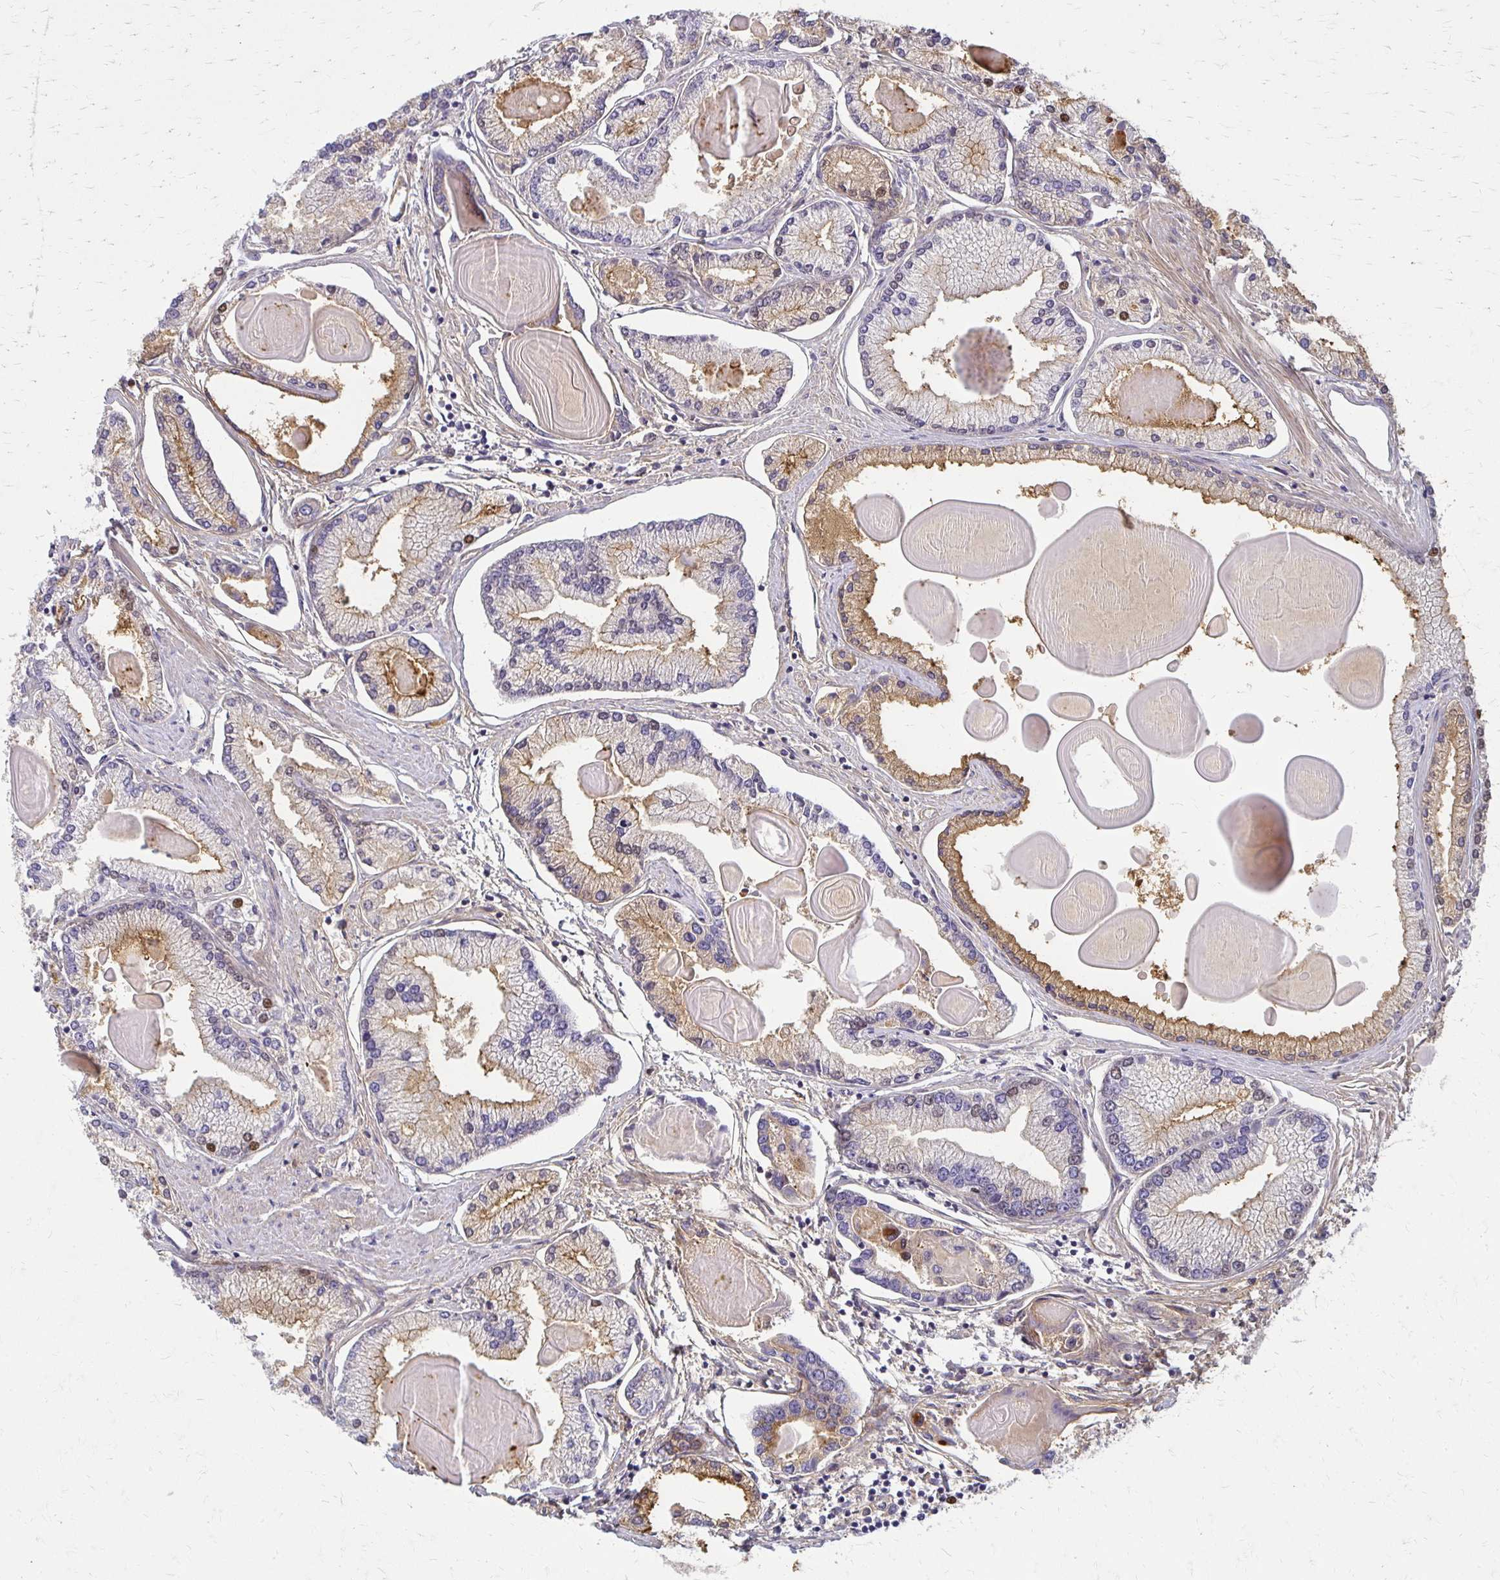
{"staining": {"intensity": "weak", "quantity": "<25%", "location": "cytoplasmic/membranous"}, "tissue": "prostate cancer", "cell_type": "Tumor cells", "image_type": "cancer", "snomed": [{"axis": "morphology", "description": "Adenocarcinoma, High grade"}, {"axis": "topography", "description": "Prostate"}], "caption": "Immunohistochemistry image of neoplastic tissue: human adenocarcinoma (high-grade) (prostate) stained with DAB reveals no significant protein staining in tumor cells.", "gene": "BBS12", "patient": {"sex": "male", "age": 68}}